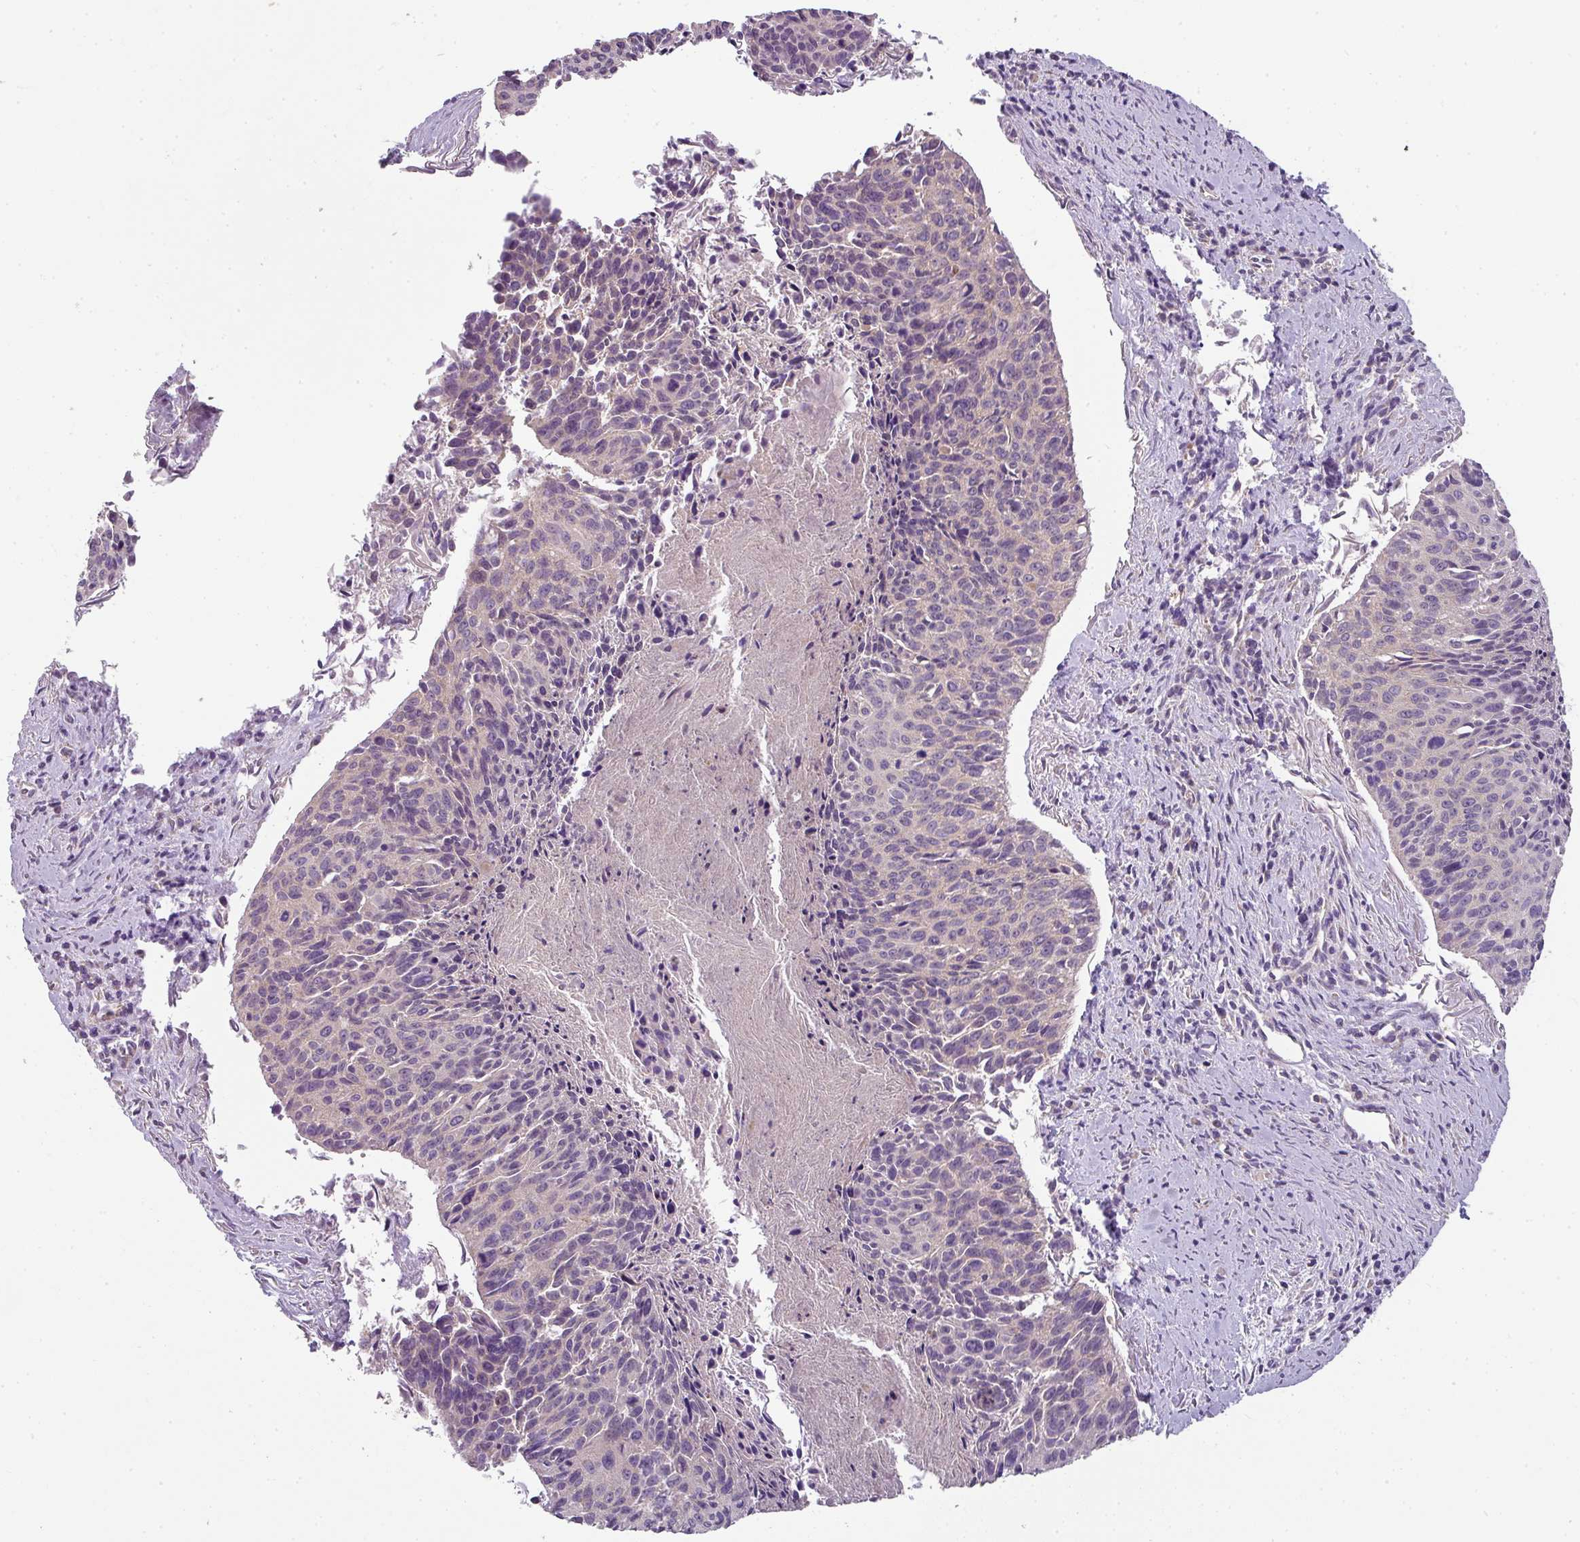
{"staining": {"intensity": "negative", "quantity": "none", "location": "none"}, "tissue": "cervical cancer", "cell_type": "Tumor cells", "image_type": "cancer", "snomed": [{"axis": "morphology", "description": "Squamous cell carcinoma, NOS"}, {"axis": "topography", "description": "Cervix"}], "caption": "Tumor cells are negative for protein expression in human cervical squamous cell carcinoma.", "gene": "PALS2", "patient": {"sex": "female", "age": 55}}